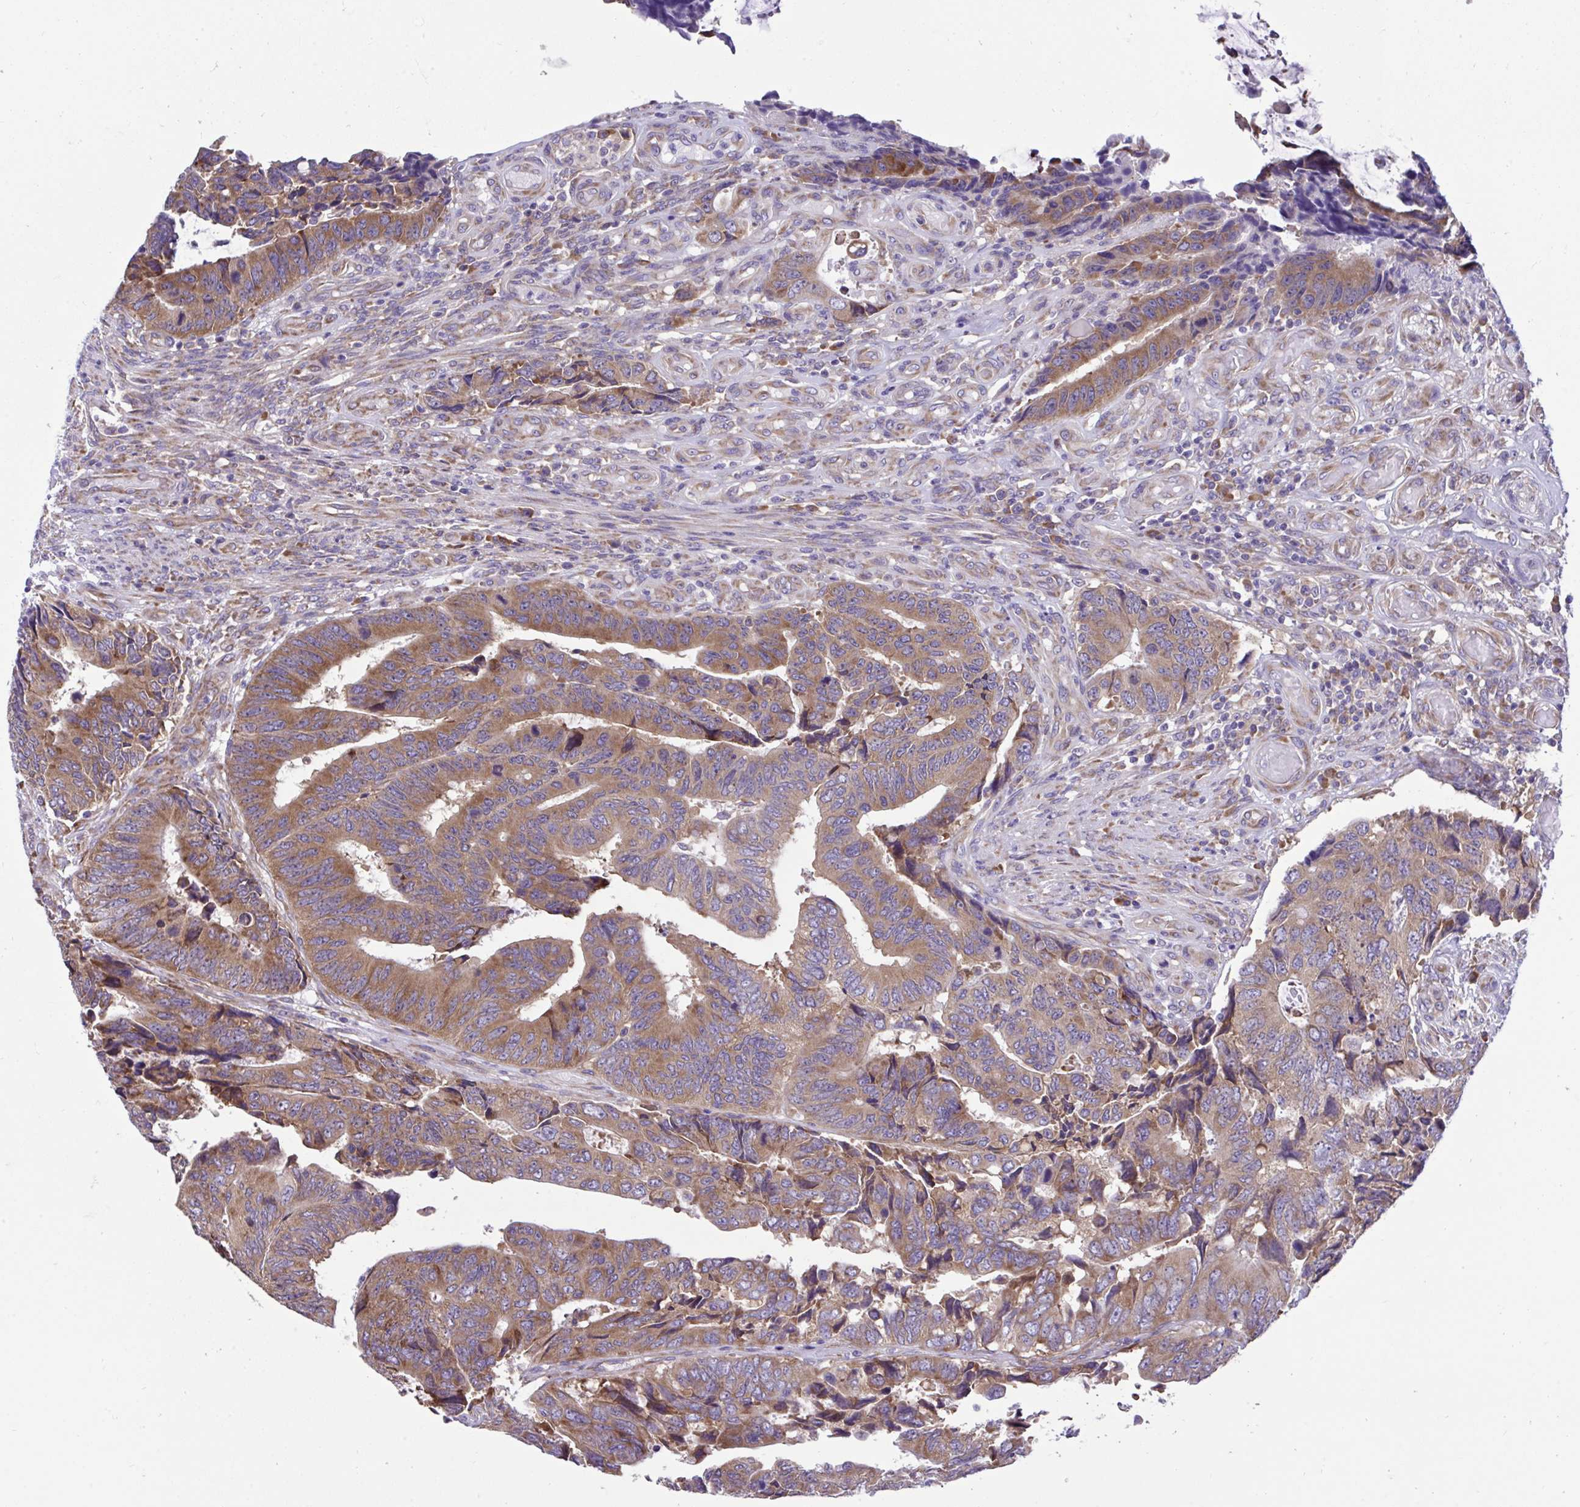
{"staining": {"intensity": "moderate", "quantity": ">75%", "location": "cytoplasmic/membranous"}, "tissue": "colorectal cancer", "cell_type": "Tumor cells", "image_type": "cancer", "snomed": [{"axis": "morphology", "description": "Adenocarcinoma, NOS"}, {"axis": "topography", "description": "Colon"}], "caption": "Colorectal adenocarcinoma stained for a protein displays moderate cytoplasmic/membranous positivity in tumor cells. Using DAB (brown) and hematoxylin (blue) stains, captured at high magnification using brightfield microscopy.", "gene": "RPL7", "patient": {"sex": "male", "age": 87}}